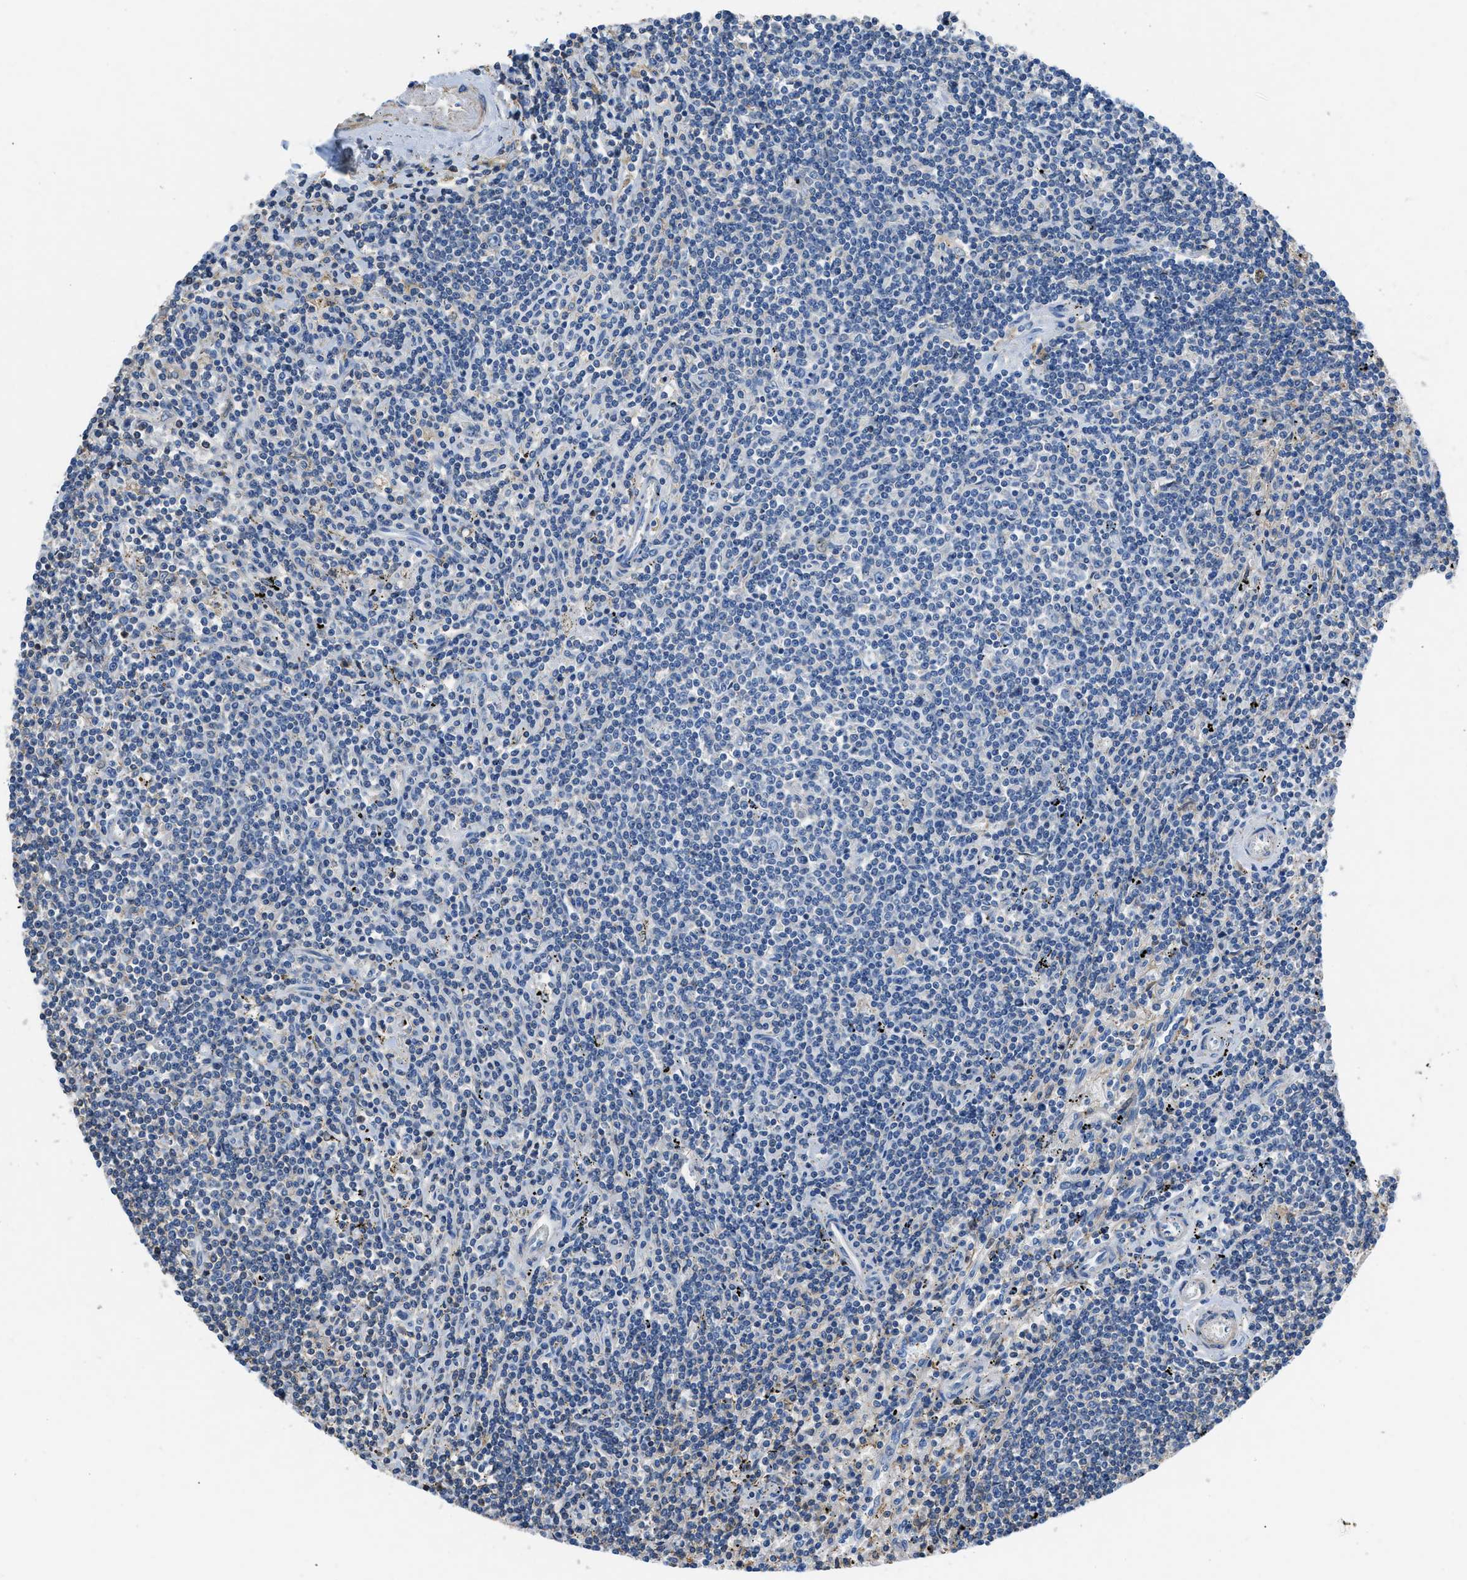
{"staining": {"intensity": "negative", "quantity": "none", "location": "none"}, "tissue": "lymphoma", "cell_type": "Tumor cells", "image_type": "cancer", "snomed": [{"axis": "morphology", "description": "Malignant lymphoma, non-Hodgkin's type, Low grade"}, {"axis": "topography", "description": "Spleen"}], "caption": "This is a micrograph of IHC staining of malignant lymphoma, non-Hodgkin's type (low-grade), which shows no positivity in tumor cells.", "gene": "ATP6V0D1", "patient": {"sex": "male", "age": 76}}